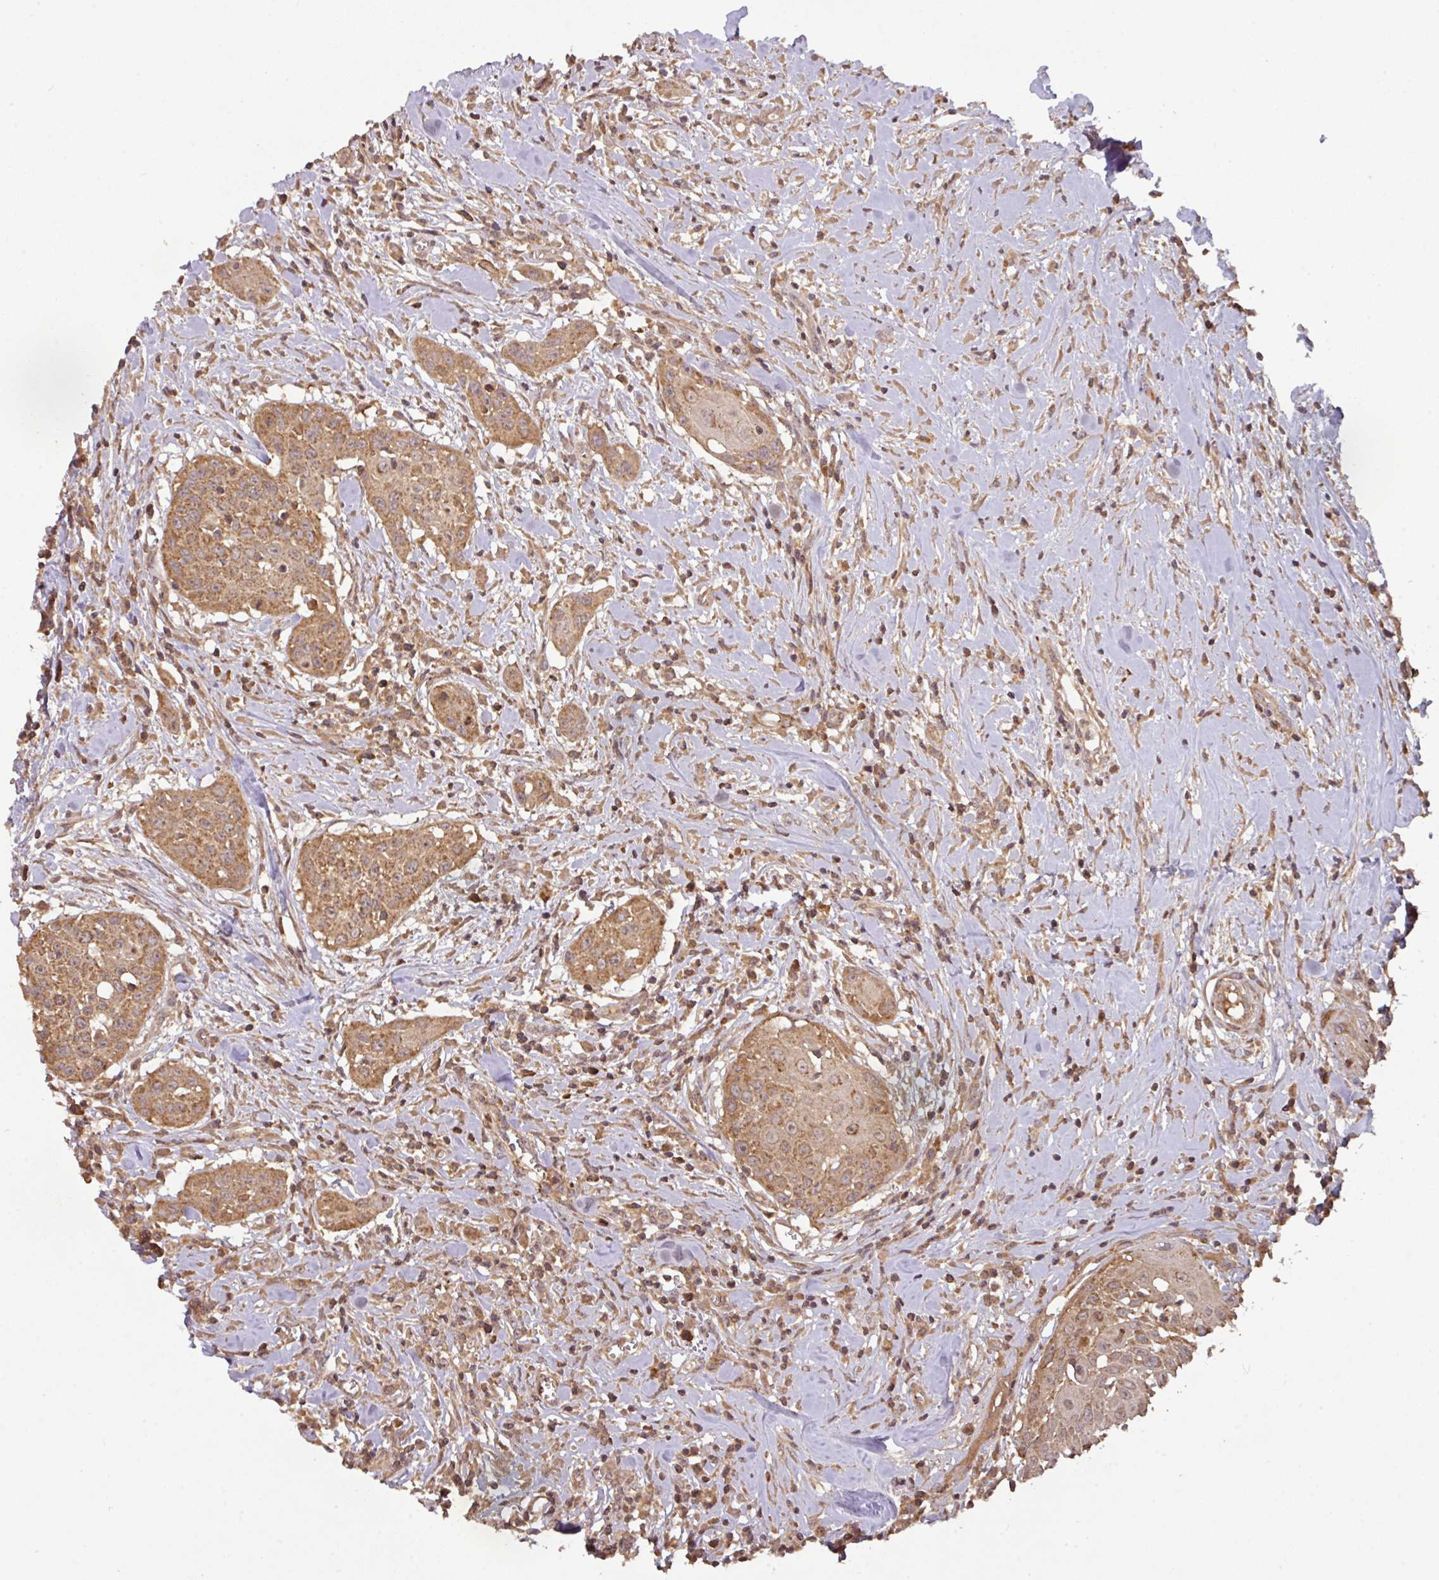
{"staining": {"intensity": "moderate", "quantity": ">75%", "location": "cytoplasmic/membranous"}, "tissue": "head and neck cancer", "cell_type": "Tumor cells", "image_type": "cancer", "snomed": [{"axis": "morphology", "description": "Squamous cell carcinoma, NOS"}, {"axis": "topography", "description": "Lymph node"}, {"axis": "topography", "description": "Salivary gland"}, {"axis": "topography", "description": "Head-Neck"}], "caption": "Immunohistochemistry (IHC) (DAB (3,3'-diaminobenzidine)) staining of human head and neck cancer (squamous cell carcinoma) demonstrates moderate cytoplasmic/membranous protein staining in about >75% of tumor cells. Nuclei are stained in blue.", "gene": "MRRF", "patient": {"sex": "female", "age": 74}}